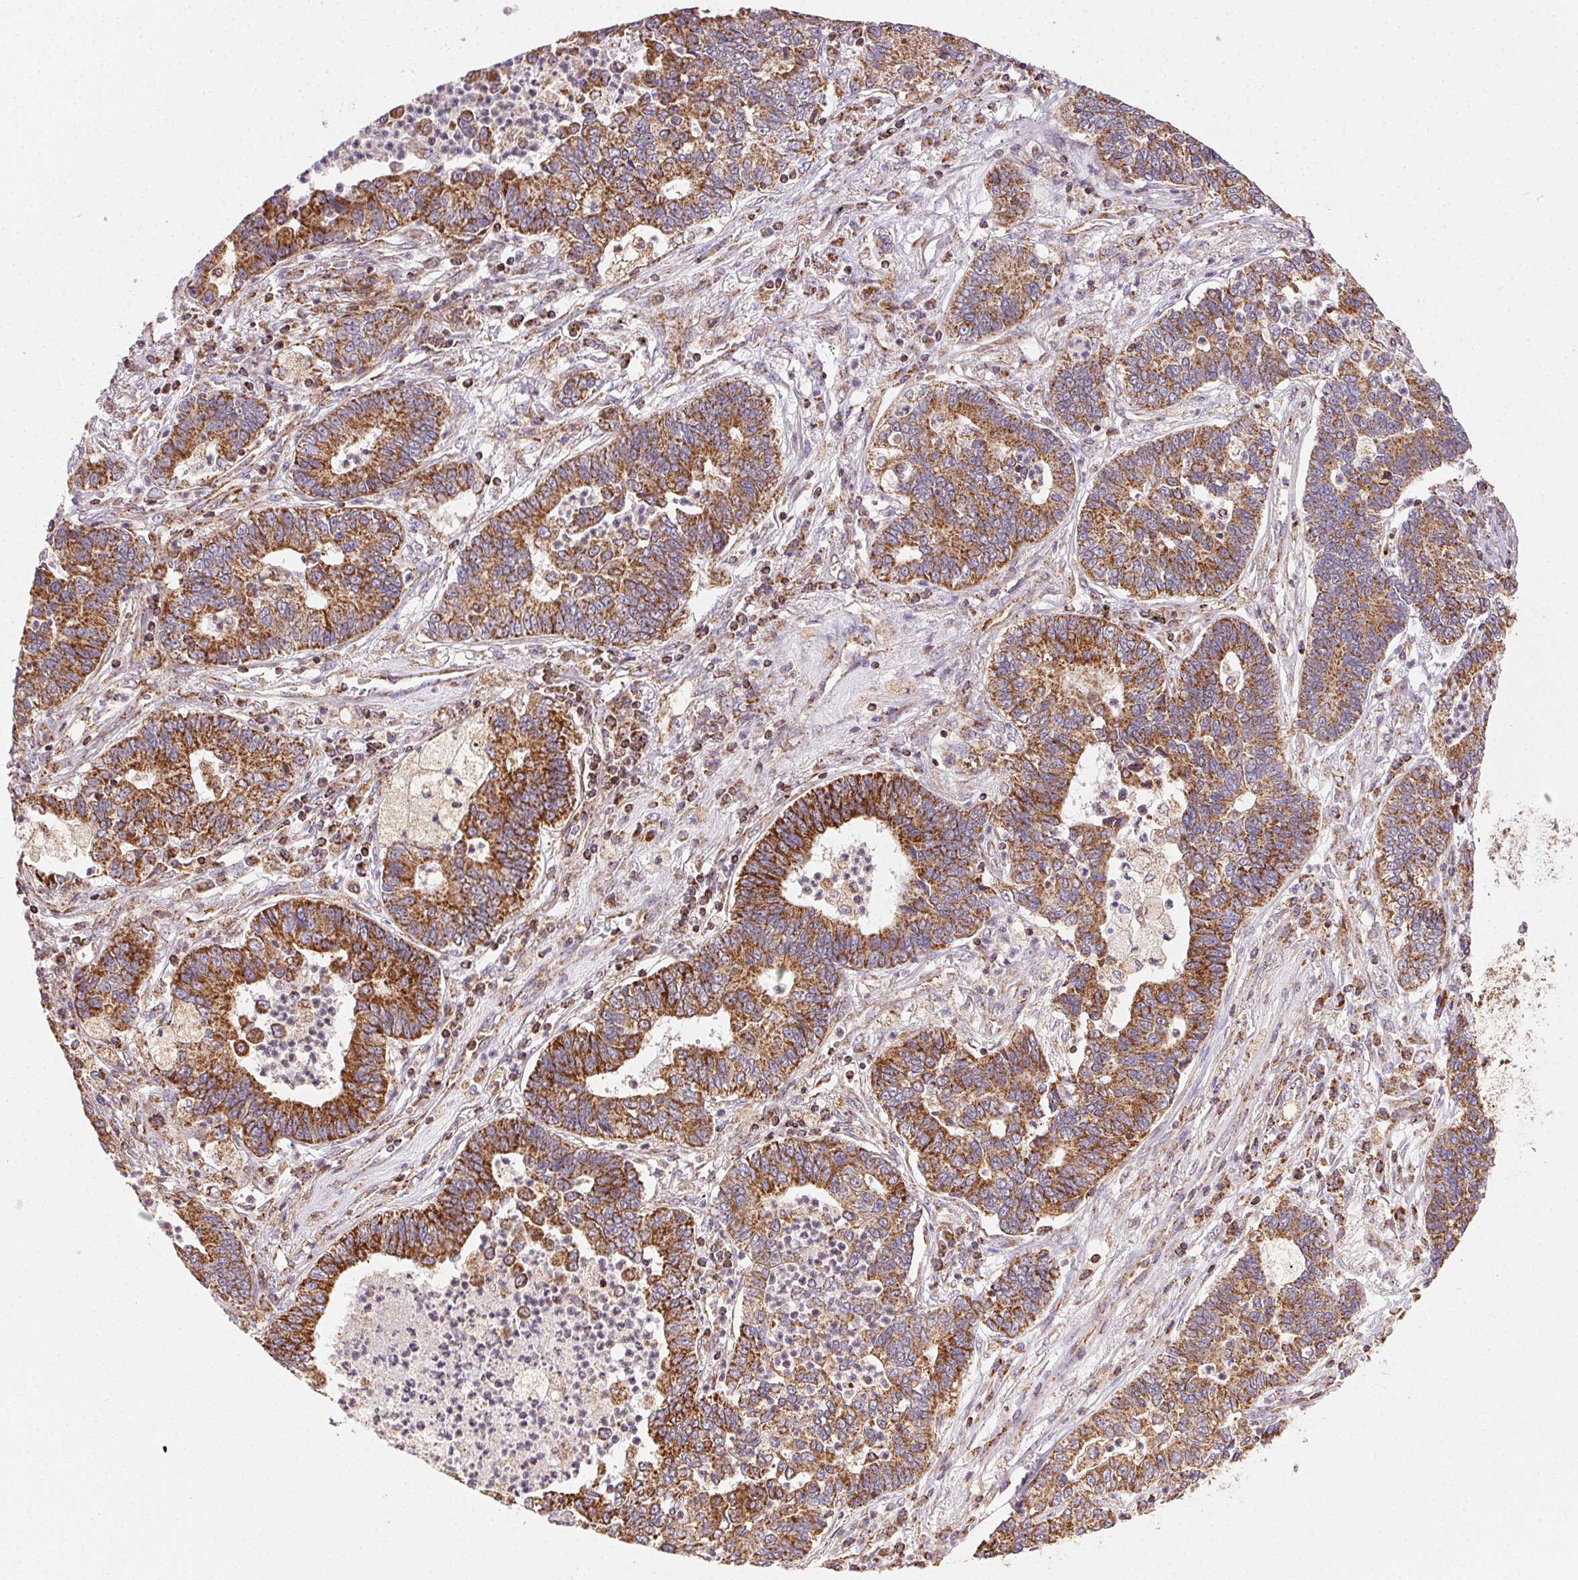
{"staining": {"intensity": "strong", "quantity": ">75%", "location": "cytoplasmic/membranous"}, "tissue": "lung cancer", "cell_type": "Tumor cells", "image_type": "cancer", "snomed": [{"axis": "morphology", "description": "Adenocarcinoma, NOS"}, {"axis": "topography", "description": "Lung"}], "caption": "Lung cancer (adenocarcinoma) stained for a protein (brown) reveals strong cytoplasmic/membranous positive expression in approximately >75% of tumor cells.", "gene": "CLPB", "patient": {"sex": "female", "age": 57}}